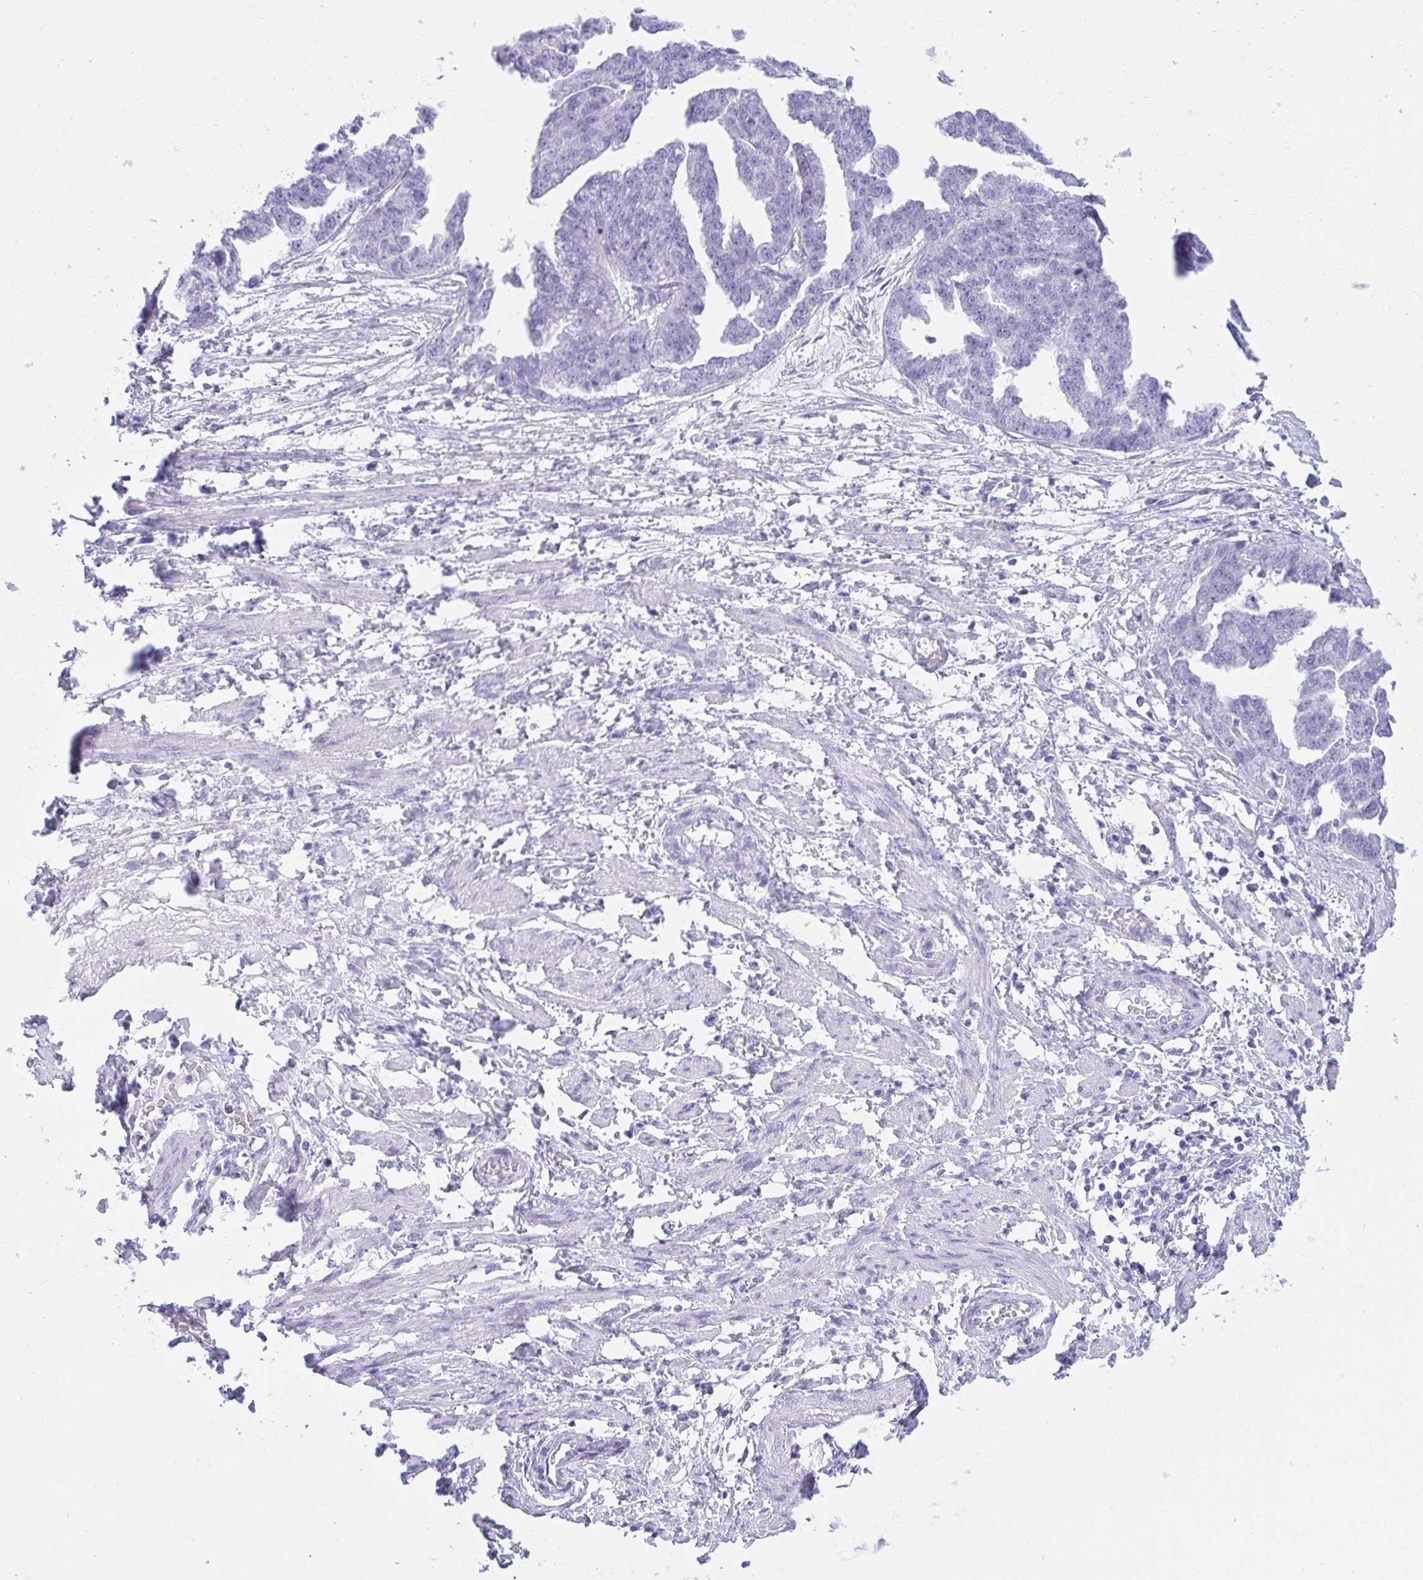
{"staining": {"intensity": "negative", "quantity": "none", "location": "none"}, "tissue": "ovarian cancer", "cell_type": "Tumor cells", "image_type": "cancer", "snomed": [{"axis": "morphology", "description": "Cystadenocarcinoma, serous, NOS"}, {"axis": "topography", "description": "Ovary"}], "caption": "Protein analysis of ovarian cancer (serous cystadenocarcinoma) displays no significant staining in tumor cells.", "gene": "SHISA8", "patient": {"sex": "female", "age": 58}}